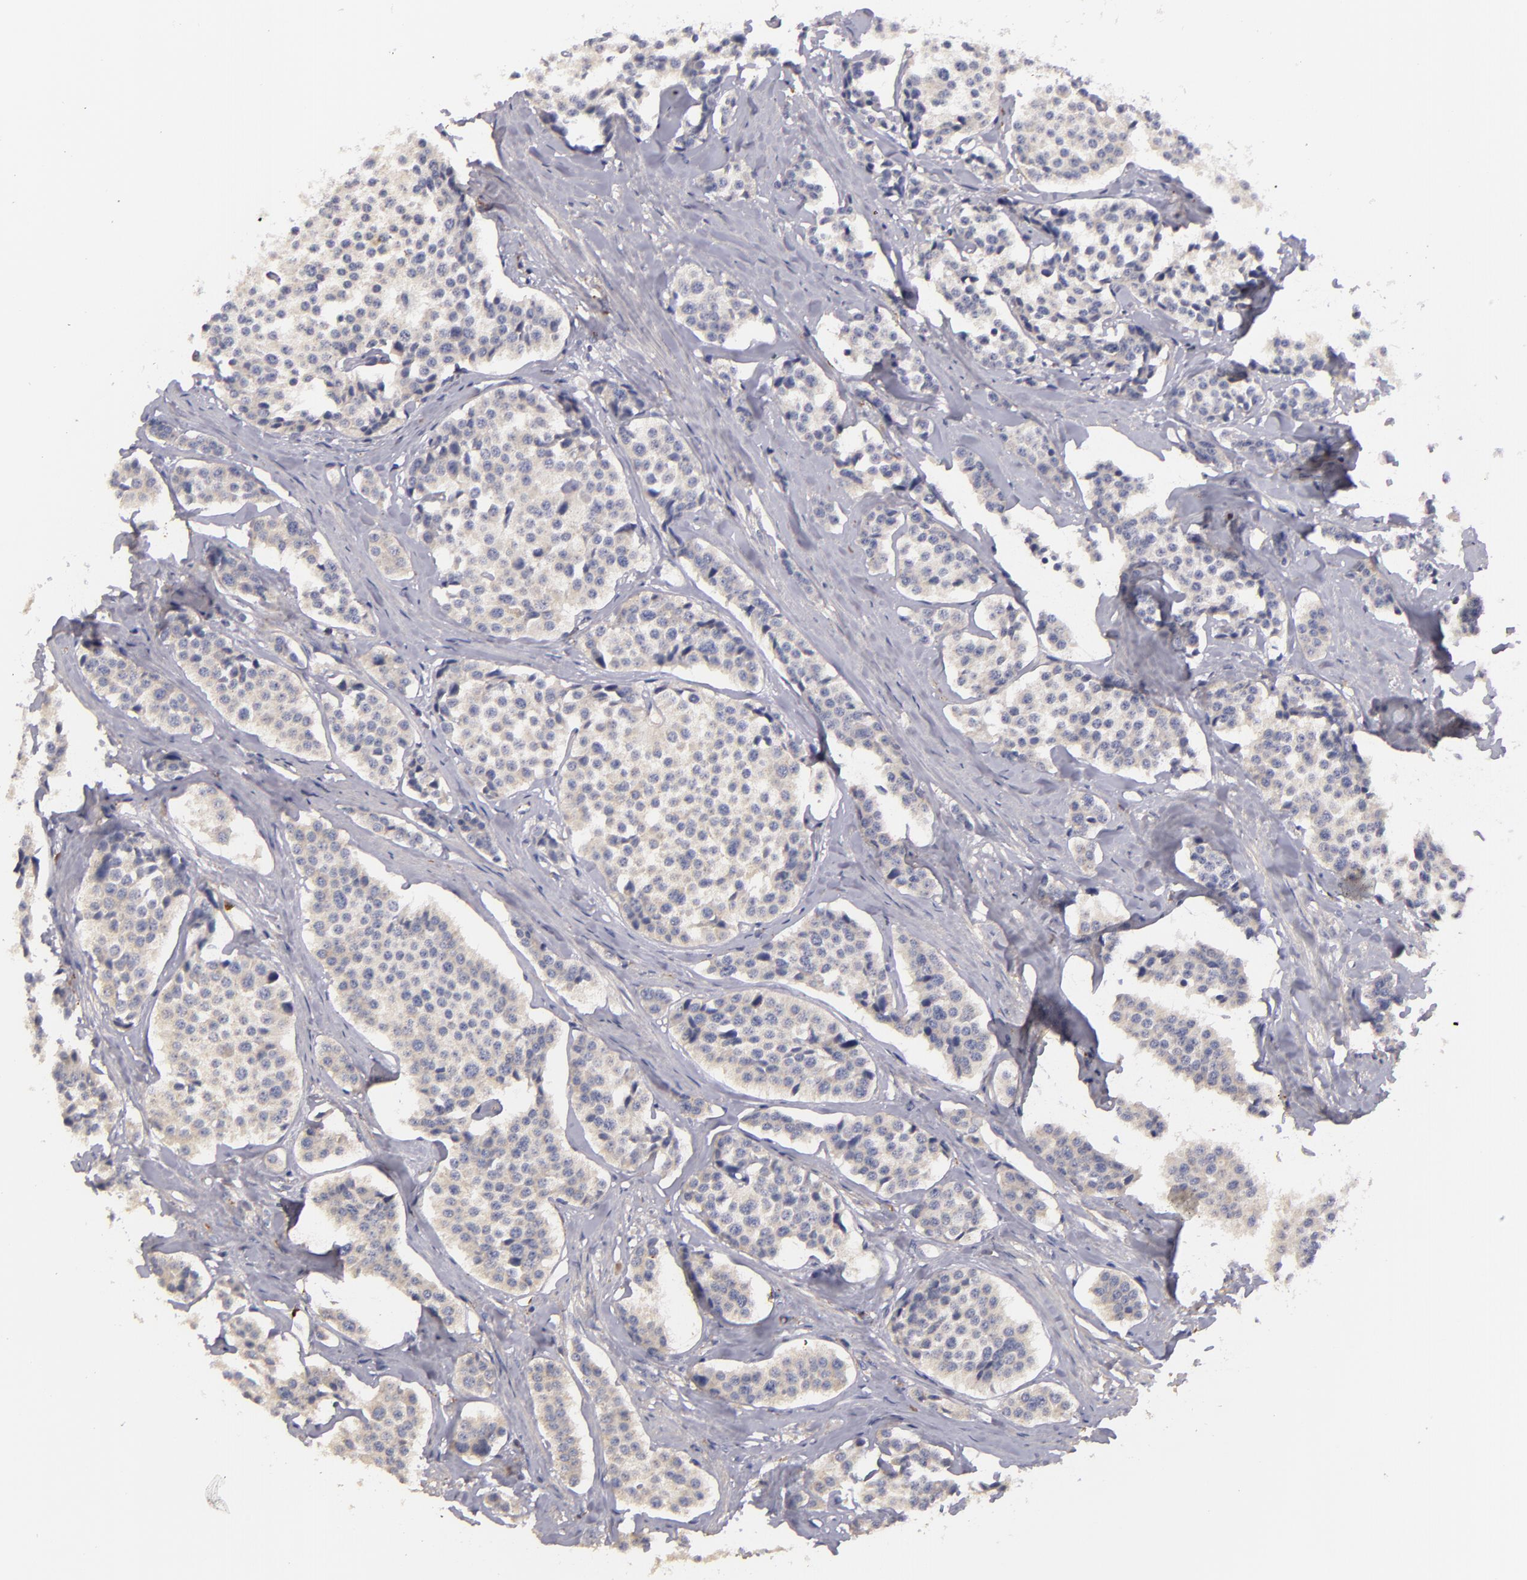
{"staining": {"intensity": "weak", "quantity": "<25%", "location": "cytoplasmic/membranous"}, "tissue": "carcinoid", "cell_type": "Tumor cells", "image_type": "cancer", "snomed": [{"axis": "morphology", "description": "Carcinoid, malignant, NOS"}, {"axis": "topography", "description": "Small intestine"}], "caption": "Human carcinoid (malignant) stained for a protein using immunohistochemistry (IHC) displays no expression in tumor cells.", "gene": "TLR8", "patient": {"sex": "male", "age": 60}}